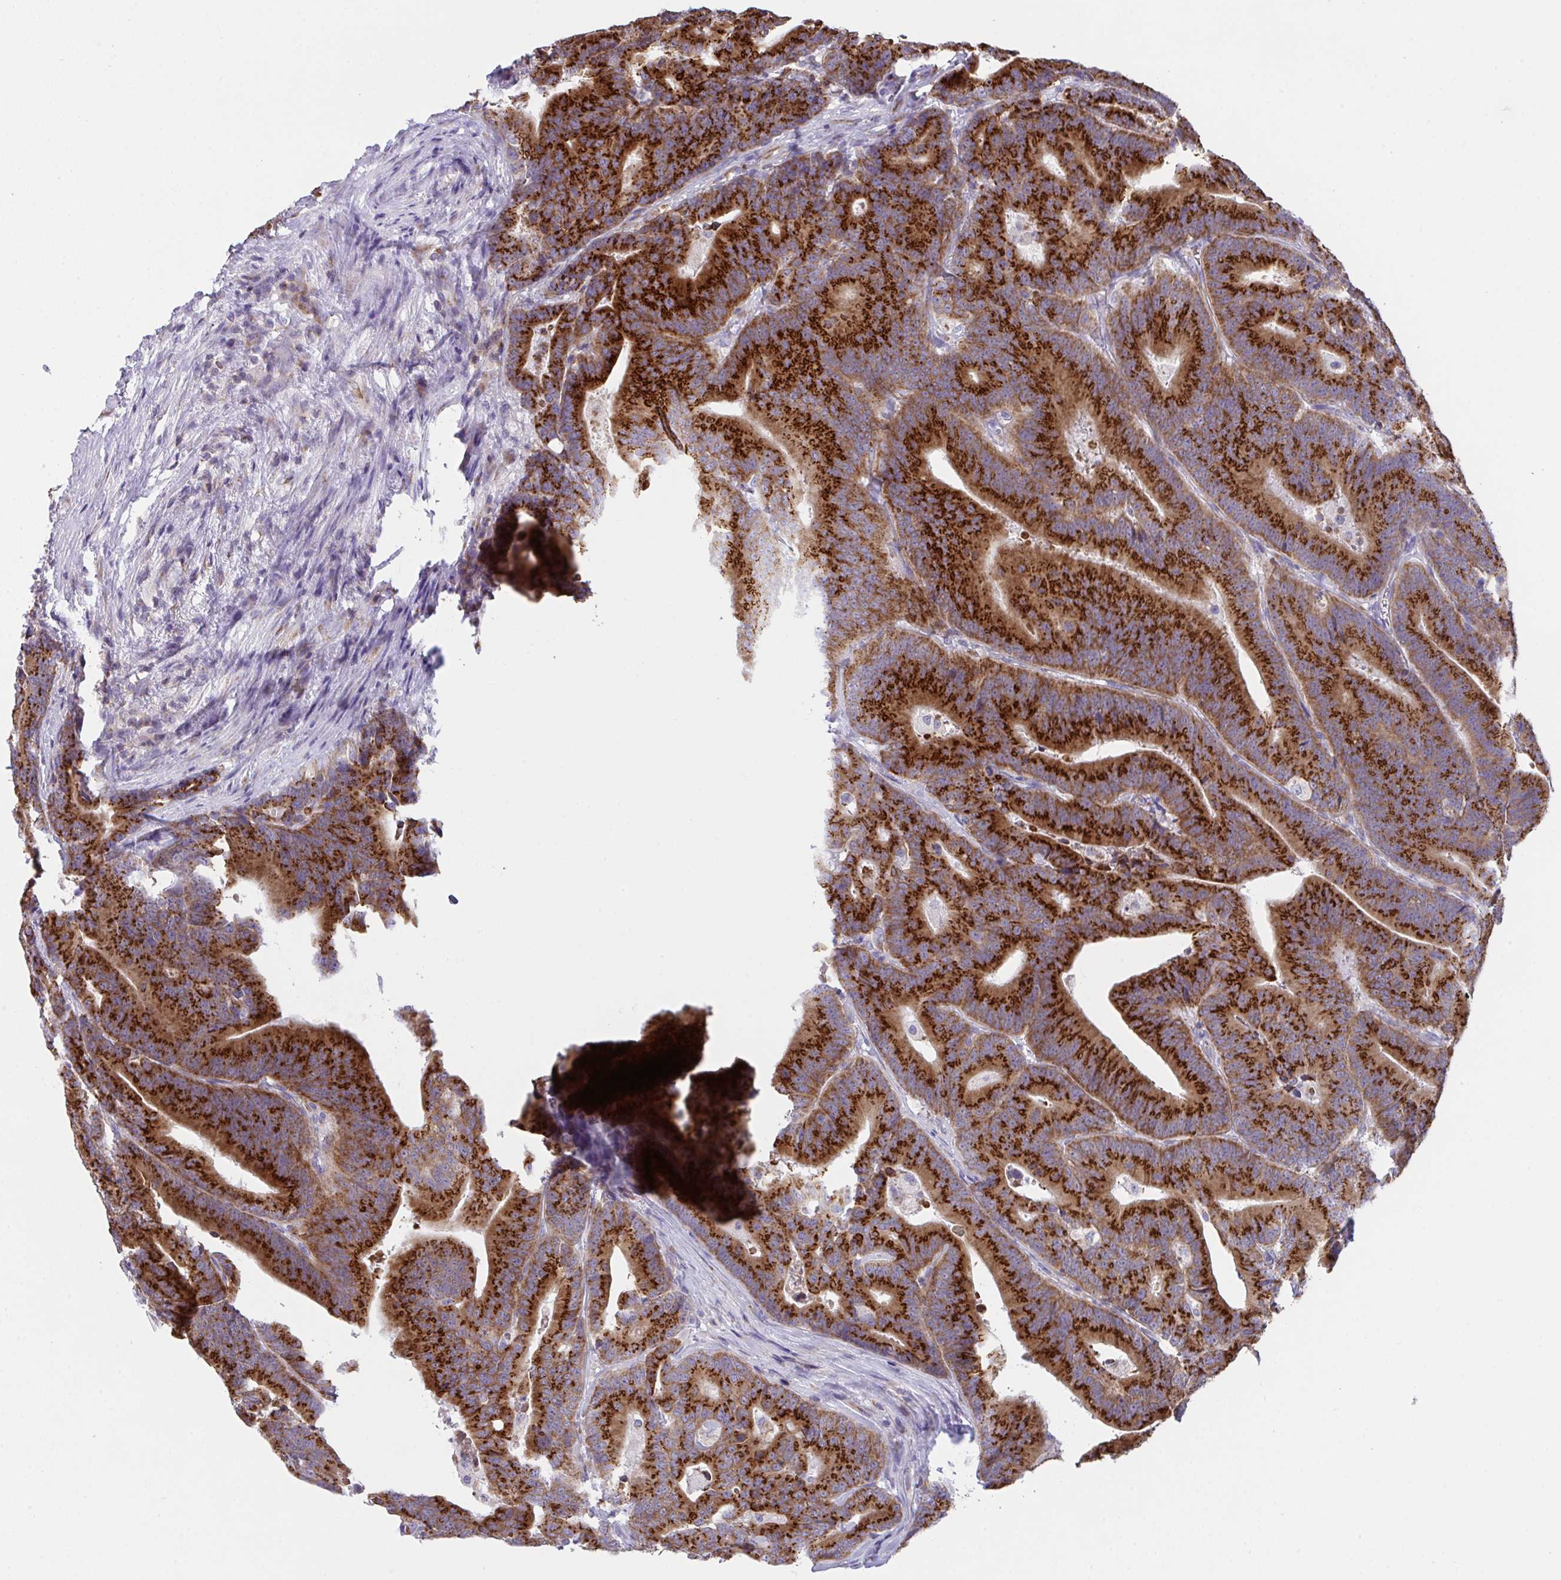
{"staining": {"intensity": "strong", "quantity": ">75%", "location": "cytoplasmic/membranous"}, "tissue": "colorectal cancer", "cell_type": "Tumor cells", "image_type": "cancer", "snomed": [{"axis": "morphology", "description": "Adenocarcinoma, NOS"}, {"axis": "topography", "description": "Colon"}], "caption": "This is a micrograph of immunohistochemistry (IHC) staining of adenocarcinoma (colorectal), which shows strong expression in the cytoplasmic/membranous of tumor cells.", "gene": "MIA3", "patient": {"sex": "female", "age": 78}}